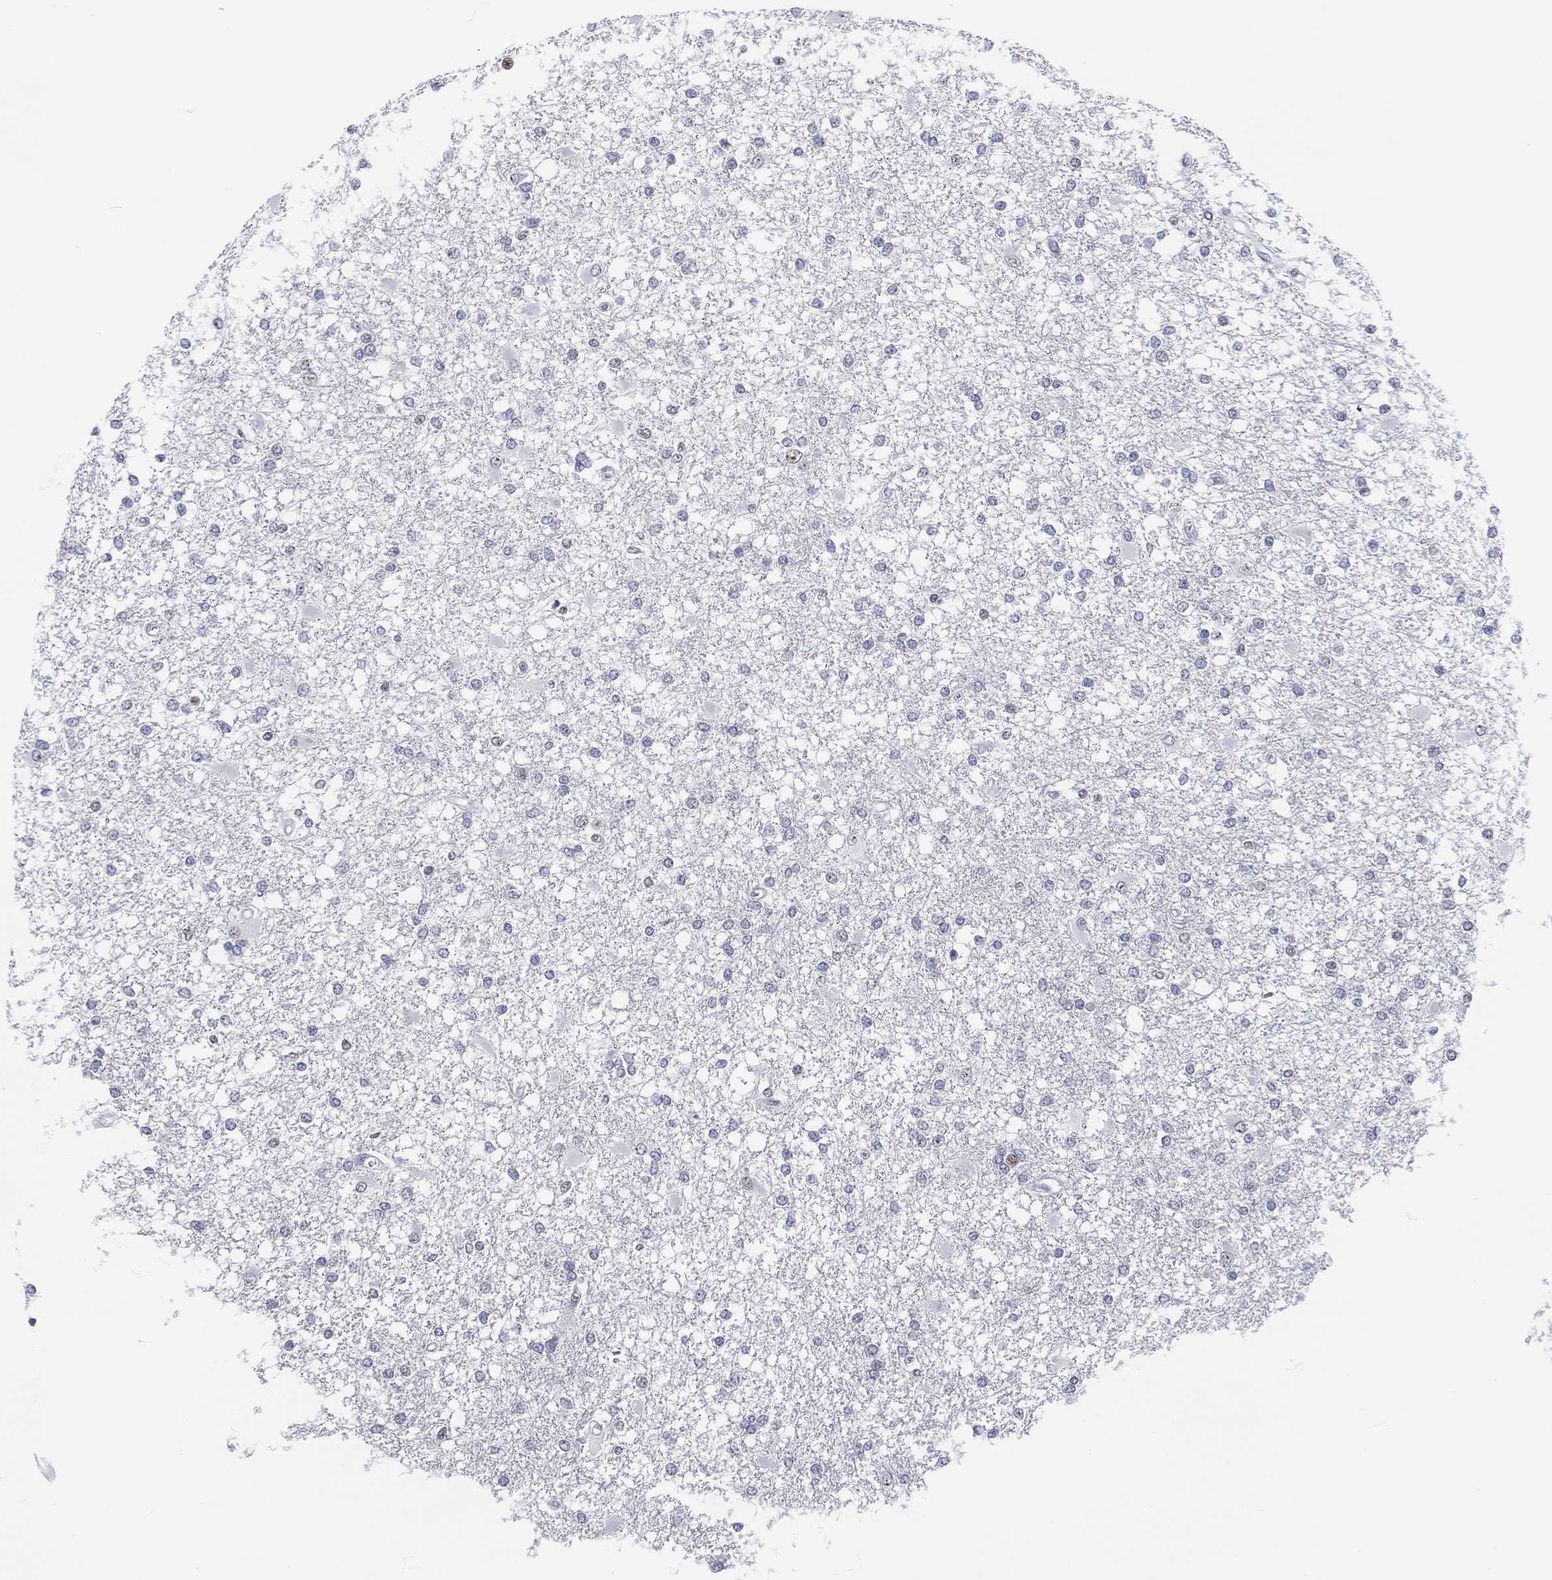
{"staining": {"intensity": "negative", "quantity": "none", "location": "none"}, "tissue": "glioma", "cell_type": "Tumor cells", "image_type": "cancer", "snomed": [{"axis": "morphology", "description": "Glioma, malignant, High grade"}, {"axis": "topography", "description": "Cerebral cortex"}], "caption": "Tumor cells show no significant positivity in malignant high-grade glioma.", "gene": "MAPK8IP1", "patient": {"sex": "male", "age": 79}}